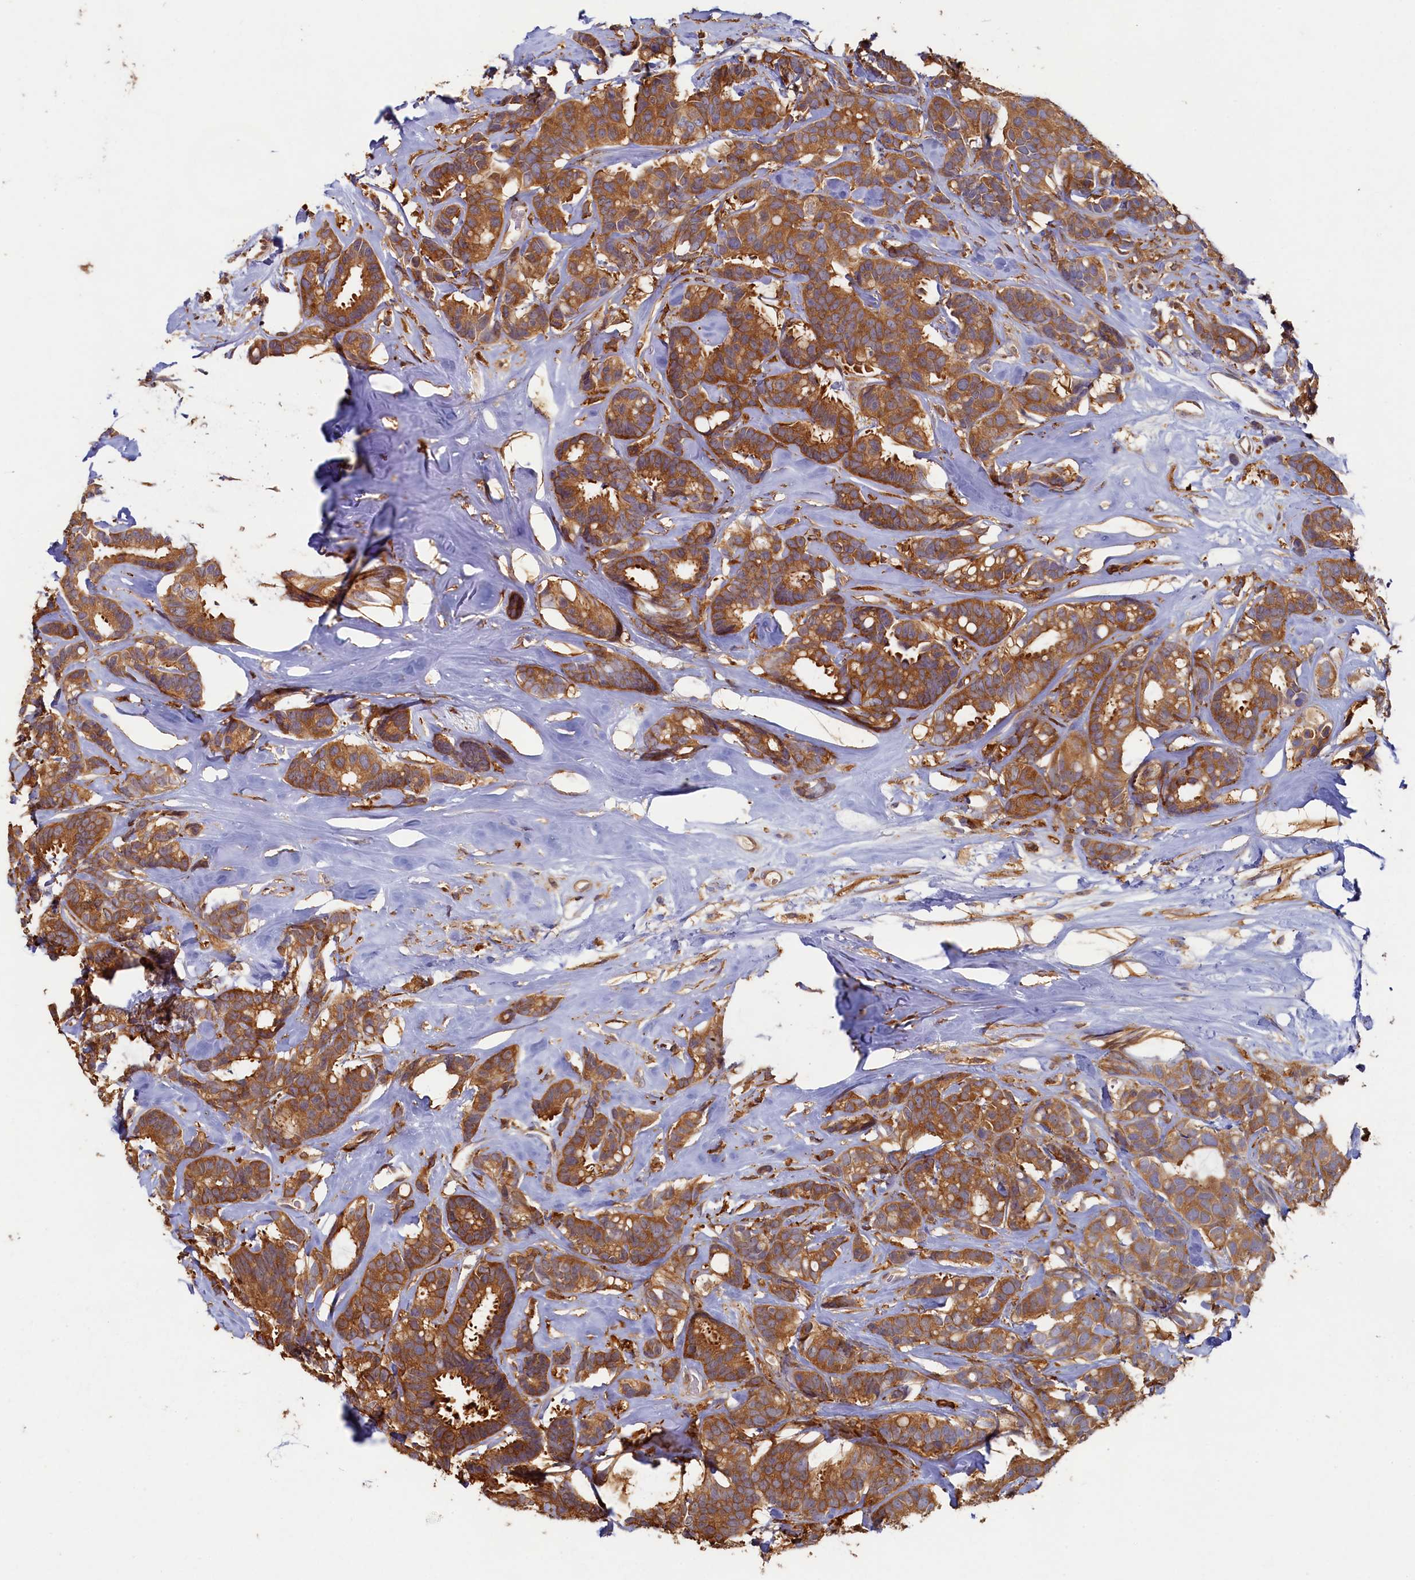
{"staining": {"intensity": "strong", "quantity": ">75%", "location": "cytoplasmic/membranous"}, "tissue": "breast cancer", "cell_type": "Tumor cells", "image_type": "cancer", "snomed": [{"axis": "morphology", "description": "Duct carcinoma"}, {"axis": "topography", "description": "Breast"}], "caption": "Protein analysis of breast intraductal carcinoma tissue reveals strong cytoplasmic/membranous positivity in about >75% of tumor cells.", "gene": "TIMM8B", "patient": {"sex": "female", "age": 87}}